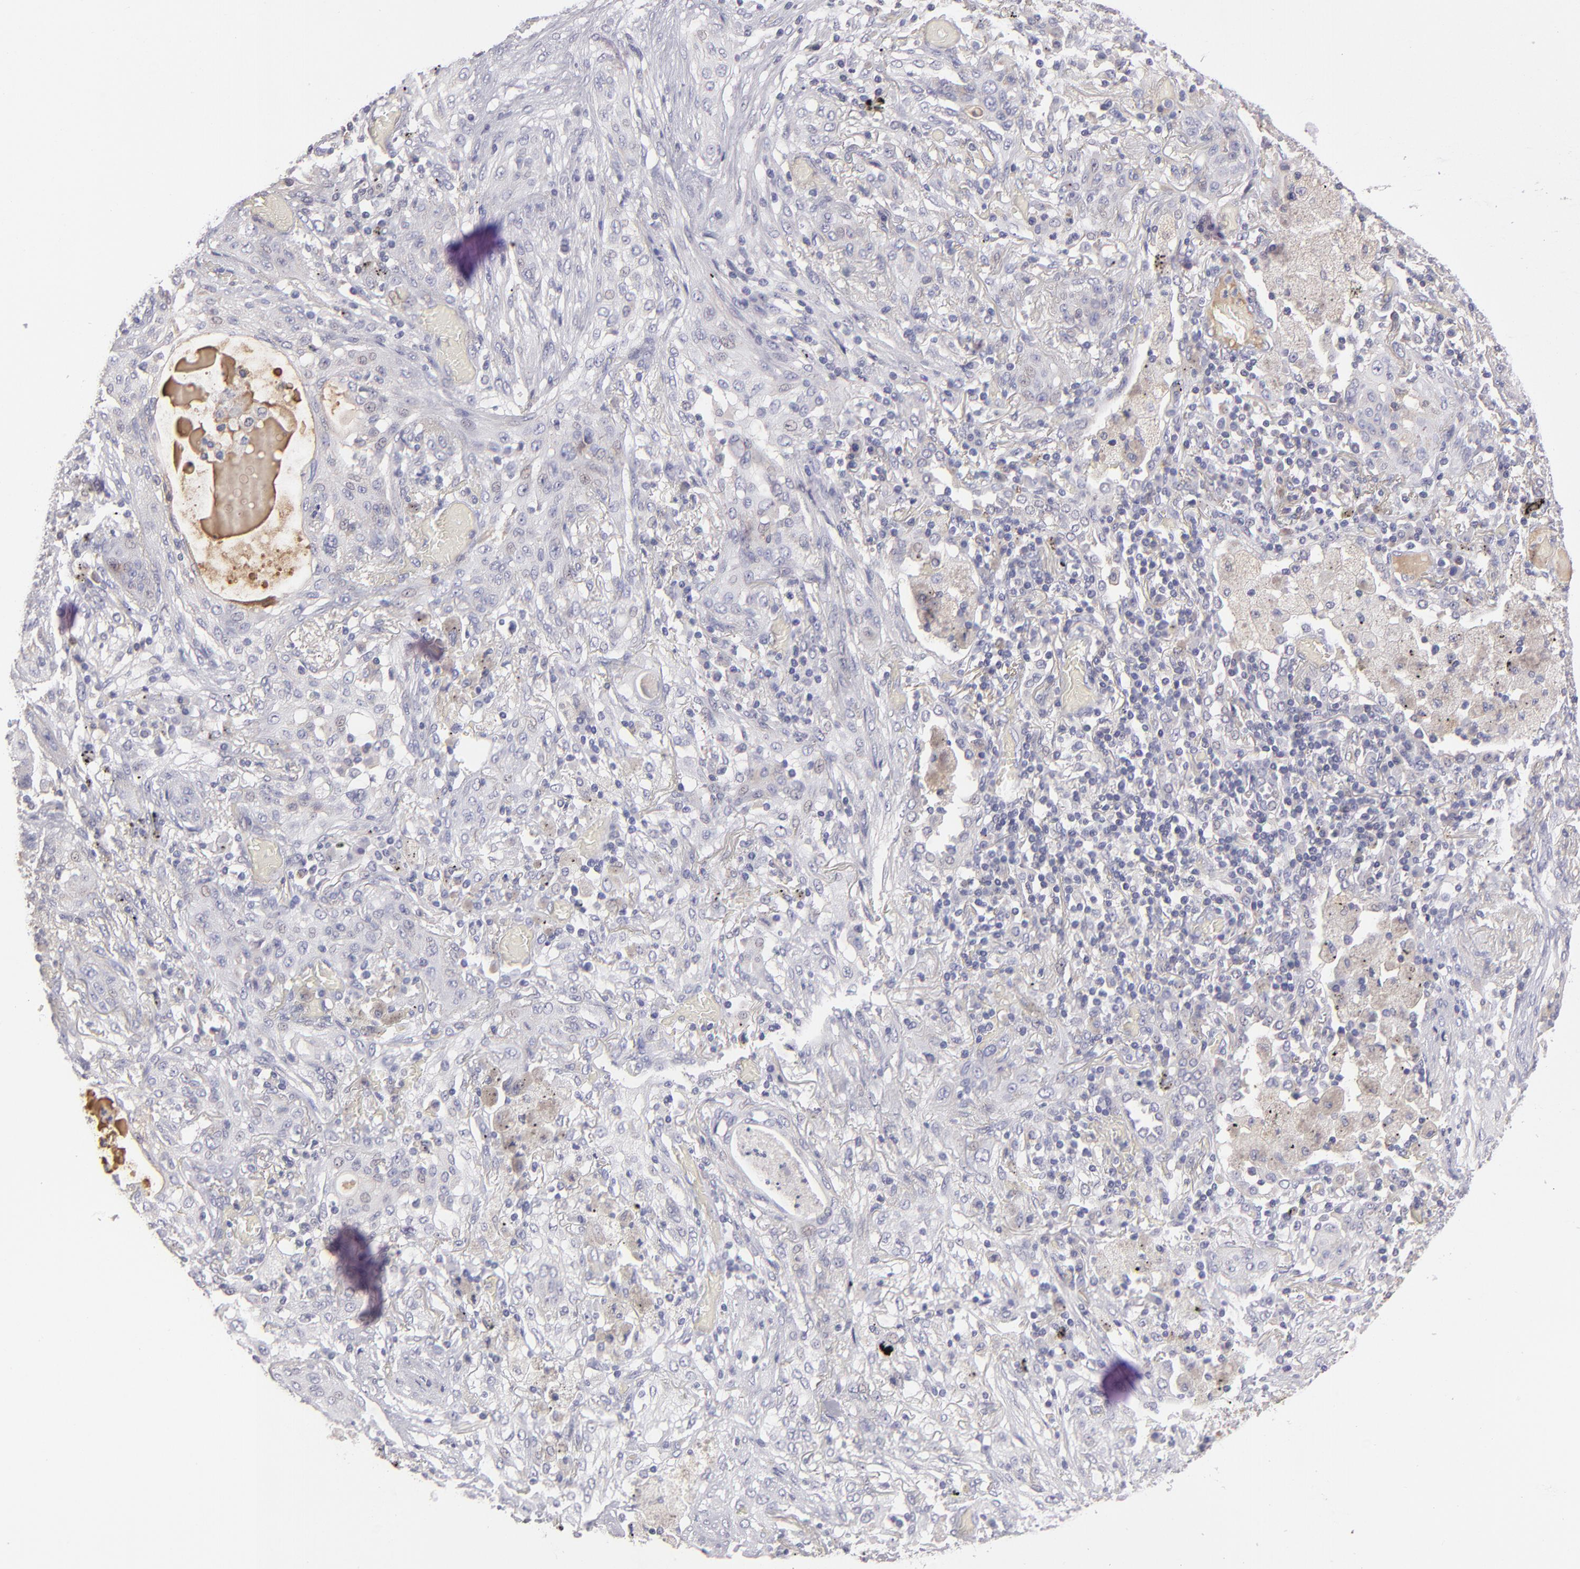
{"staining": {"intensity": "negative", "quantity": "none", "location": "none"}, "tissue": "lung cancer", "cell_type": "Tumor cells", "image_type": "cancer", "snomed": [{"axis": "morphology", "description": "Squamous cell carcinoma, NOS"}, {"axis": "topography", "description": "Lung"}], "caption": "IHC of lung cancer reveals no positivity in tumor cells. (Brightfield microscopy of DAB immunohistochemistry at high magnification).", "gene": "ABCC4", "patient": {"sex": "female", "age": 47}}